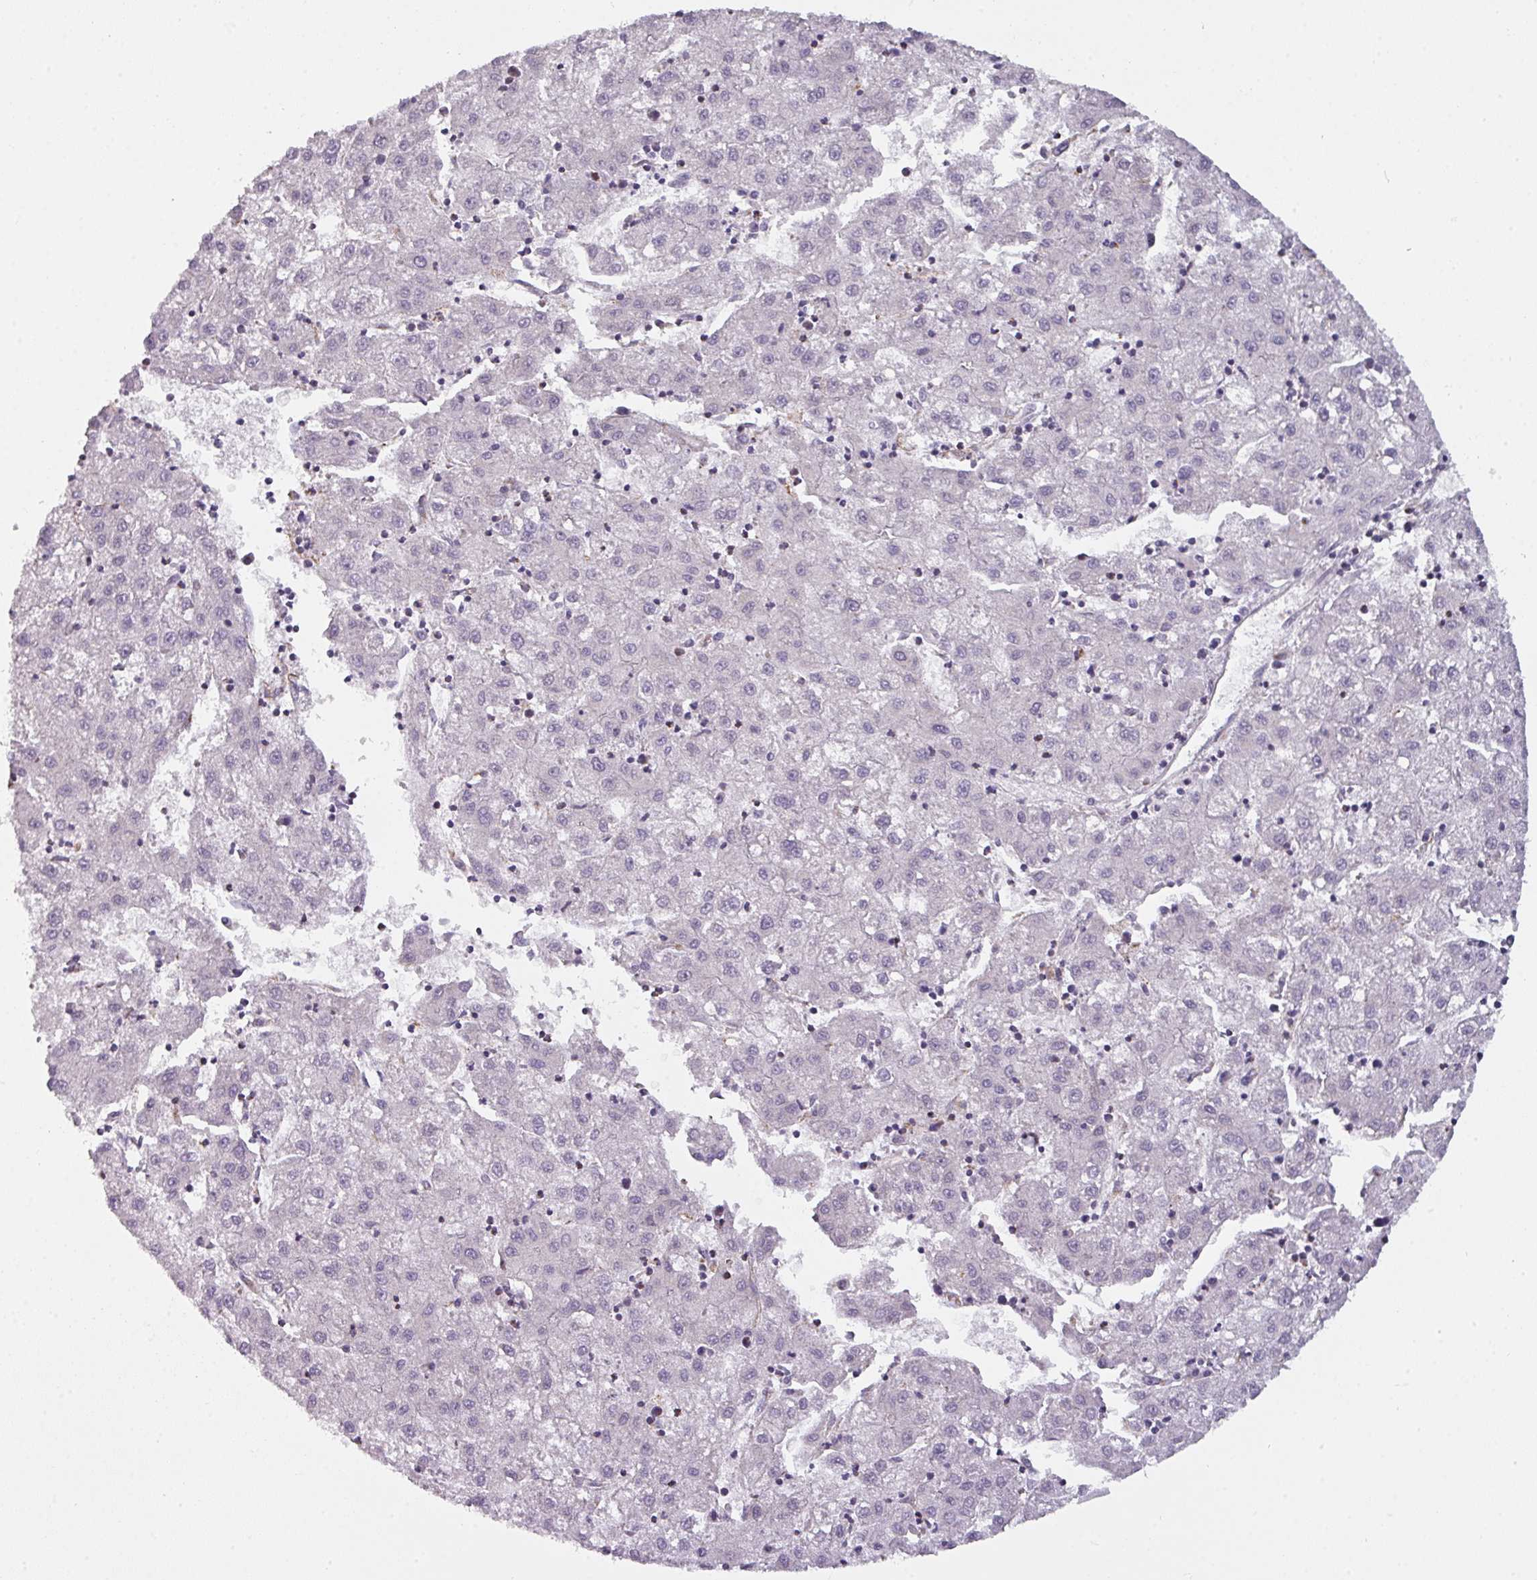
{"staining": {"intensity": "negative", "quantity": "none", "location": "none"}, "tissue": "liver cancer", "cell_type": "Tumor cells", "image_type": "cancer", "snomed": [{"axis": "morphology", "description": "Carcinoma, Hepatocellular, NOS"}, {"axis": "topography", "description": "Liver"}], "caption": "Immunohistochemical staining of liver cancer exhibits no significant staining in tumor cells.", "gene": "C2orf68", "patient": {"sex": "male", "age": 72}}